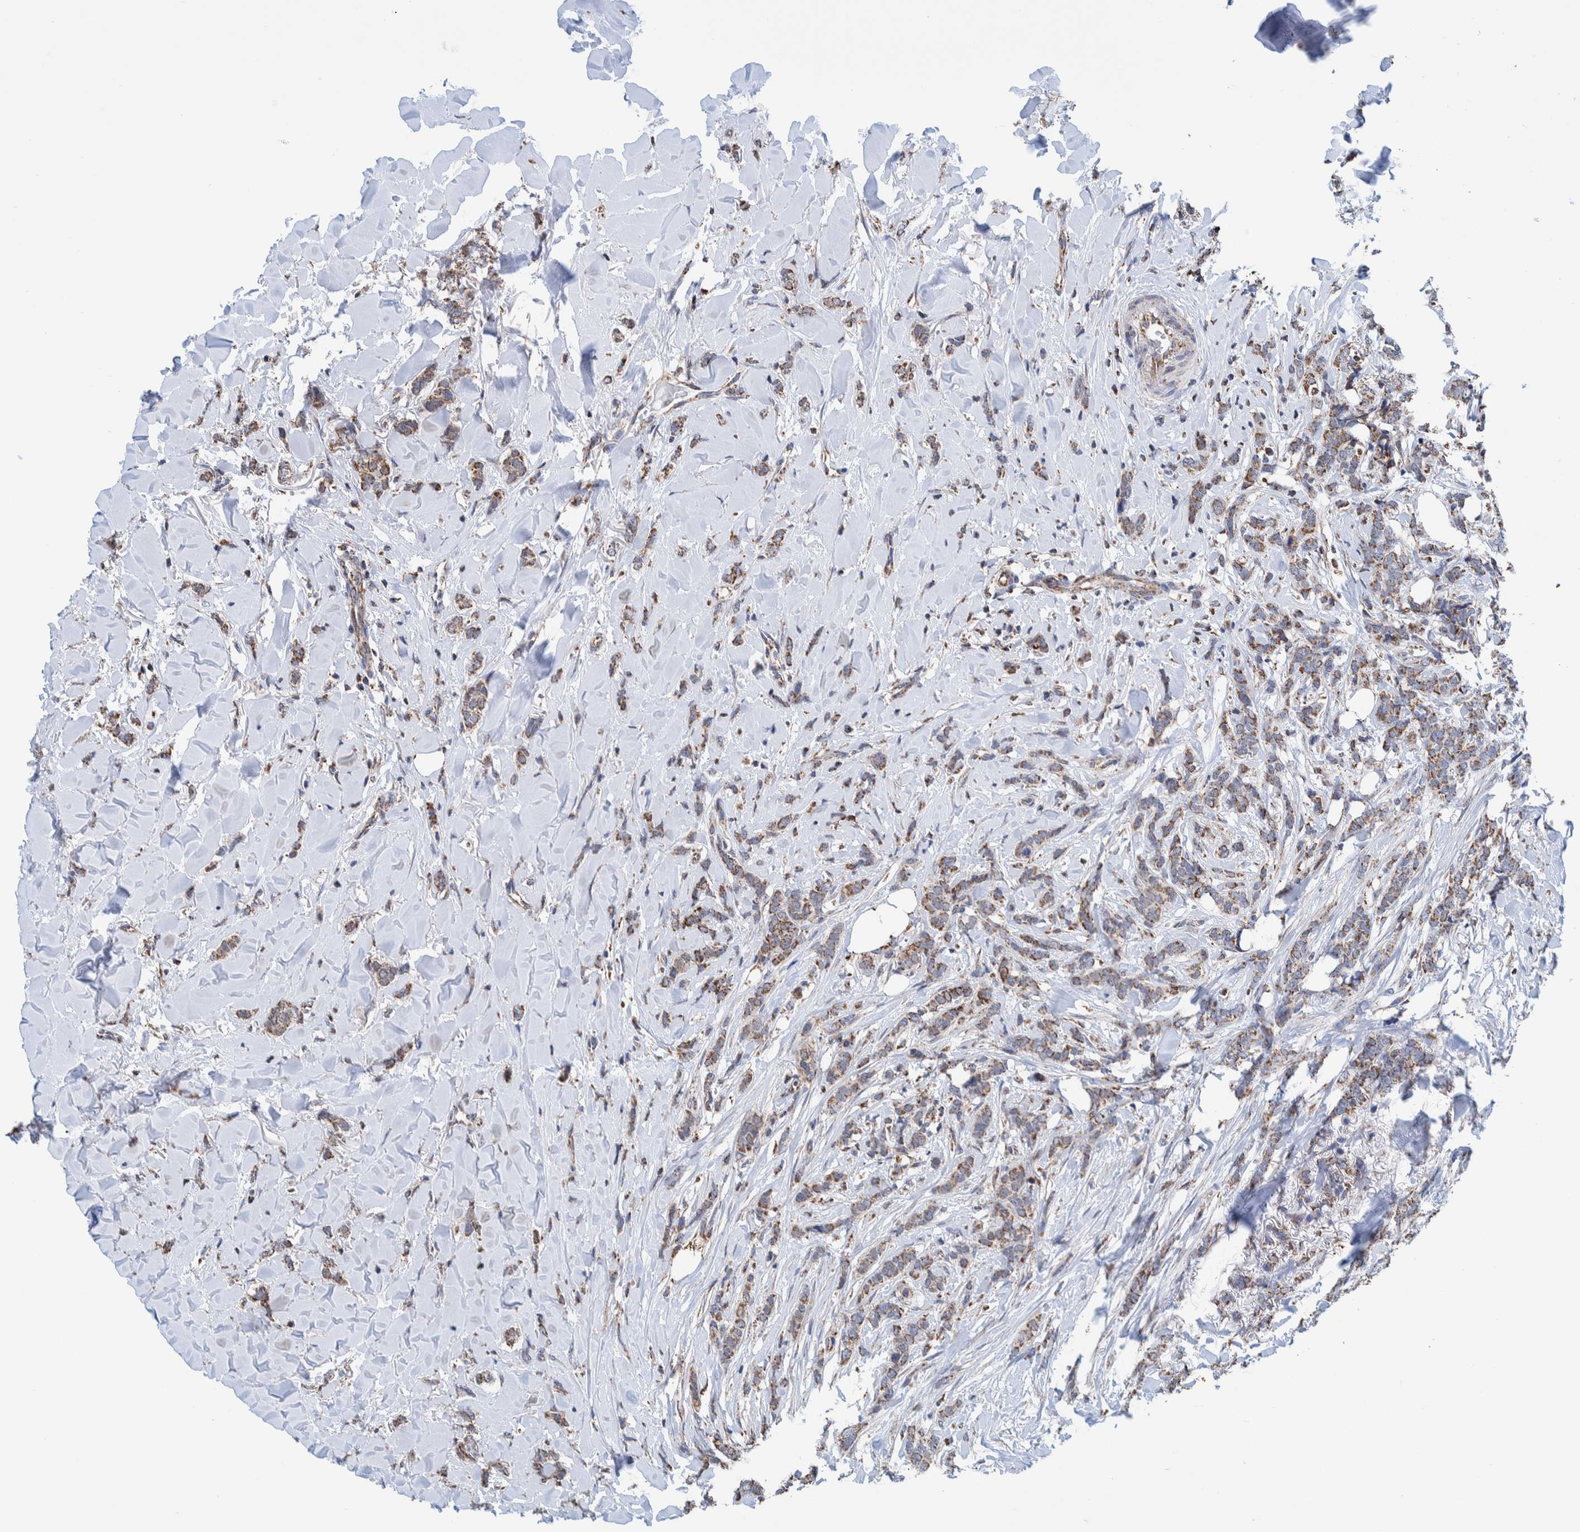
{"staining": {"intensity": "moderate", "quantity": ">75%", "location": "cytoplasmic/membranous"}, "tissue": "breast cancer", "cell_type": "Tumor cells", "image_type": "cancer", "snomed": [{"axis": "morphology", "description": "Lobular carcinoma"}, {"axis": "topography", "description": "Skin"}, {"axis": "topography", "description": "Breast"}], "caption": "Breast cancer stained for a protein (brown) demonstrates moderate cytoplasmic/membranous positive expression in about >75% of tumor cells.", "gene": "DECR1", "patient": {"sex": "female", "age": 46}}